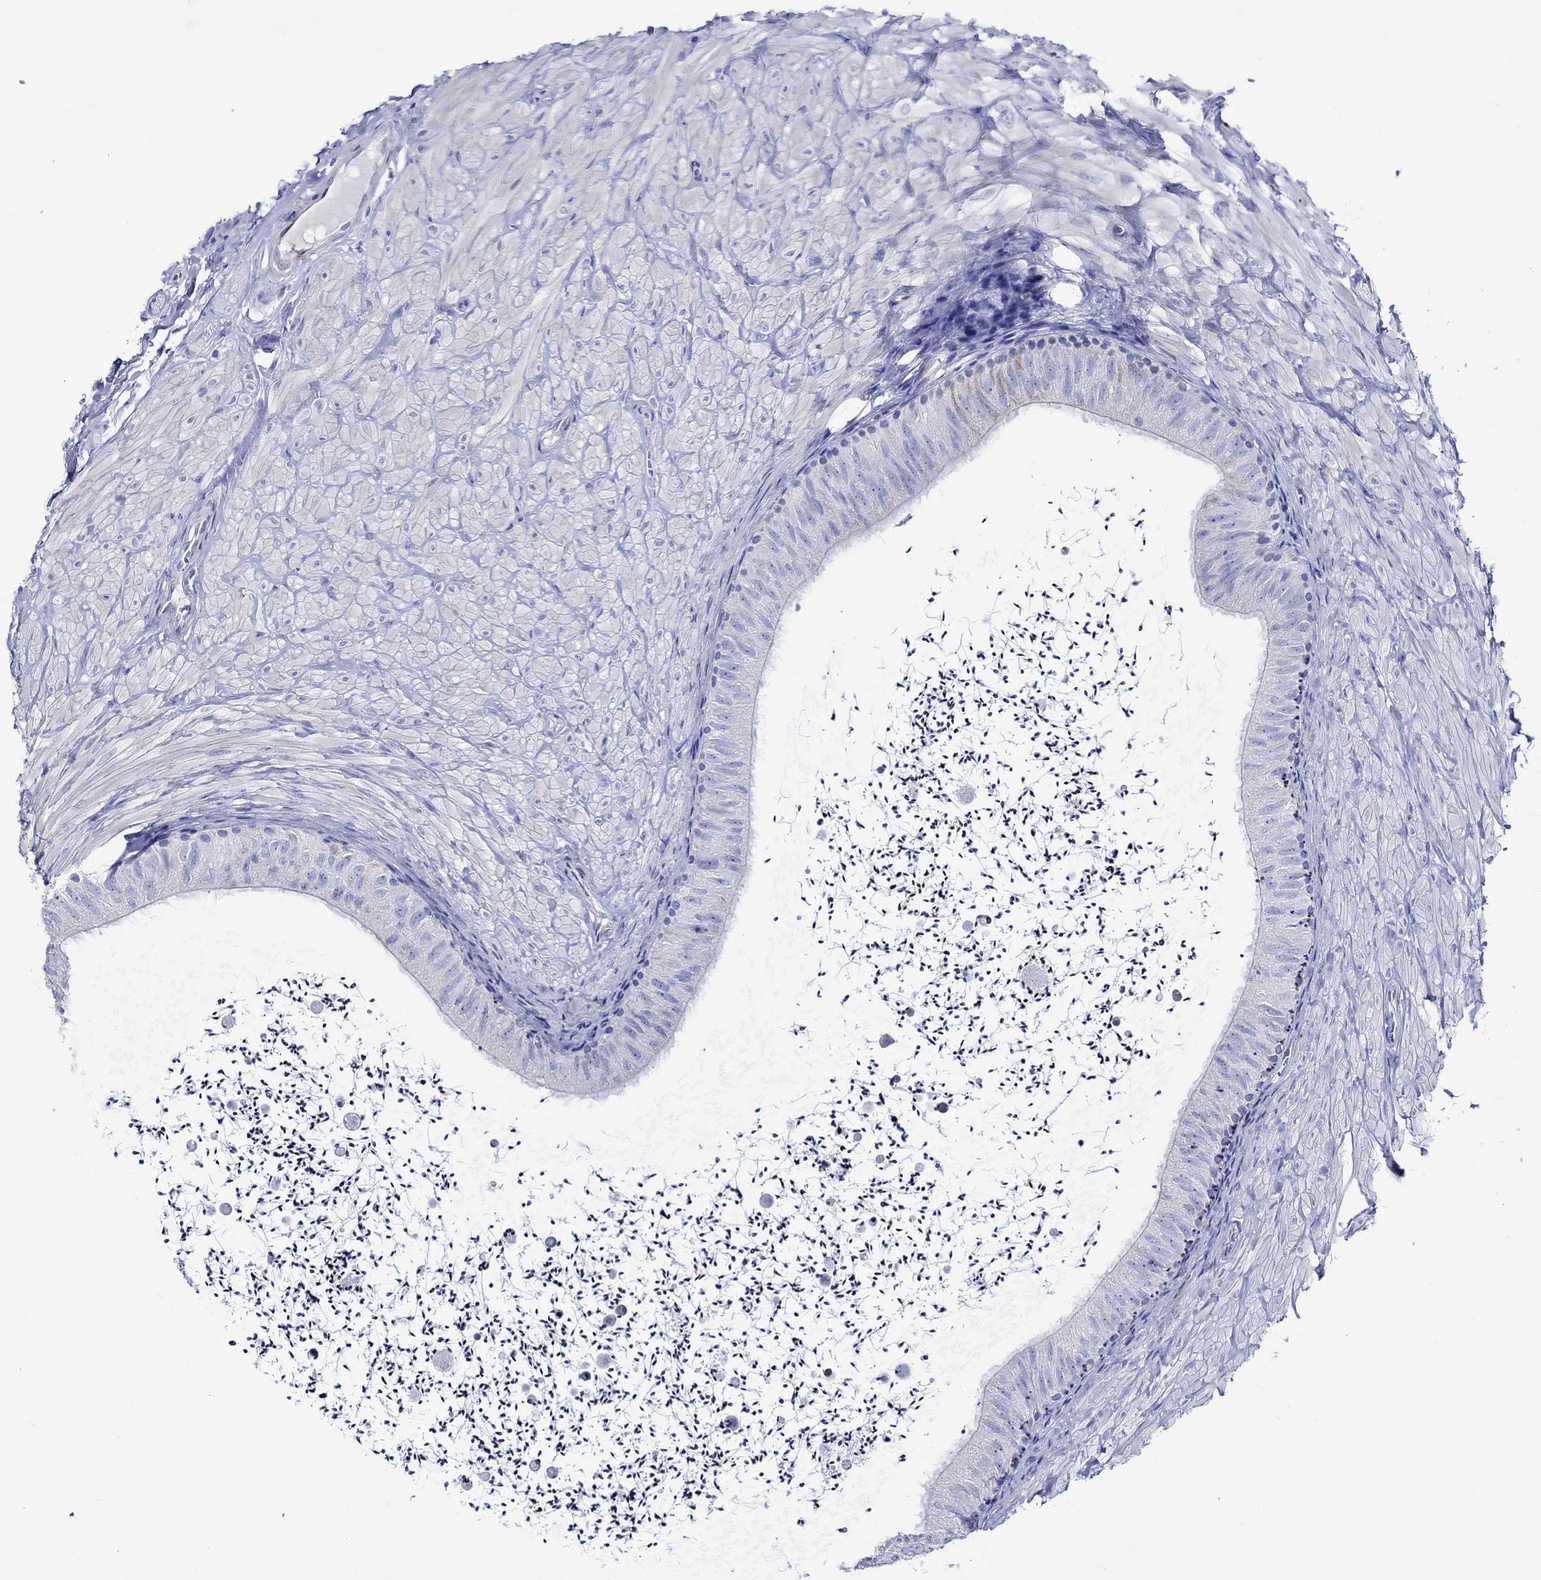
{"staining": {"intensity": "negative", "quantity": "none", "location": "none"}, "tissue": "epididymis", "cell_type": "Glandular cells", "image_type": "normal", "snomed": [{"axis": "morphology", "description": "Normal tissue, NOS"}, {"axis": "topography", "description": "Epididymis"}], "caption": "This is an immunohistochemistry (IHC) histopathology image of unremarkable human epididymis. There is no expression in glandular cells.", "gene": "HARBI1", "patient": {"sex": "male", "age": 32}}